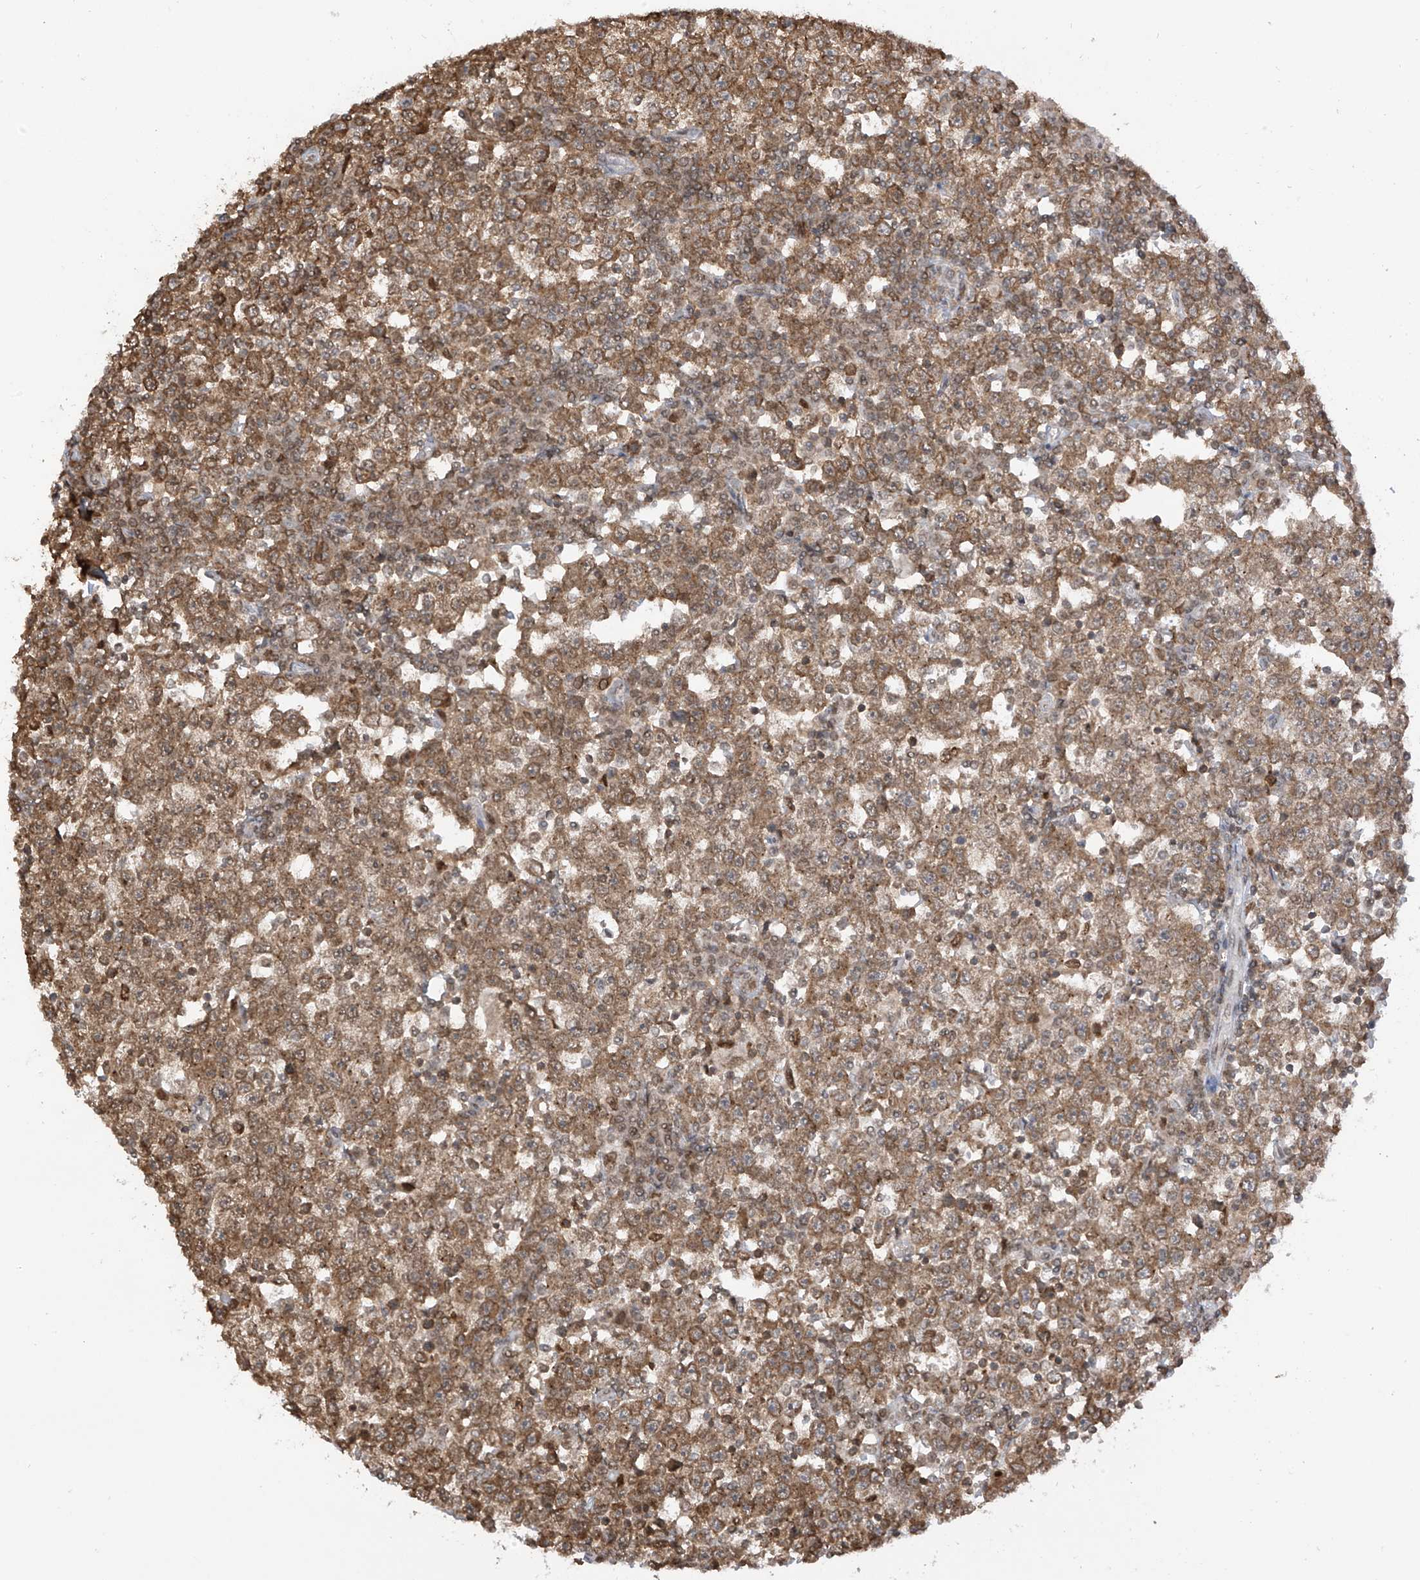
{"staining": {"intensity": "moderate", "quantity": ">75%", "location": "cytoplasmic/membranous"}, "tissue": "testis cancer", "cell_type": "Tumor cells", "image_type": "cancer", "snomed": [{"axis": "morphology", "description": "Seminoma, NOS"}, {"axis": "topography", "description": "Testis"}], "caption": "Immunohistochemical staining of testis cancer reveals medium levels of moderate cytoplasmic/membranous protein positivity in about >75% of tumor cells. The staining was performed using DAB (3,3'-diaminobenzidine) to visualize the protein expression in brown, while the nuclei were stained in blue with hematoxylin (Magnification: 20x).", "gene": "KPNB1", "patient": {"sex": "male", "age": 65}}